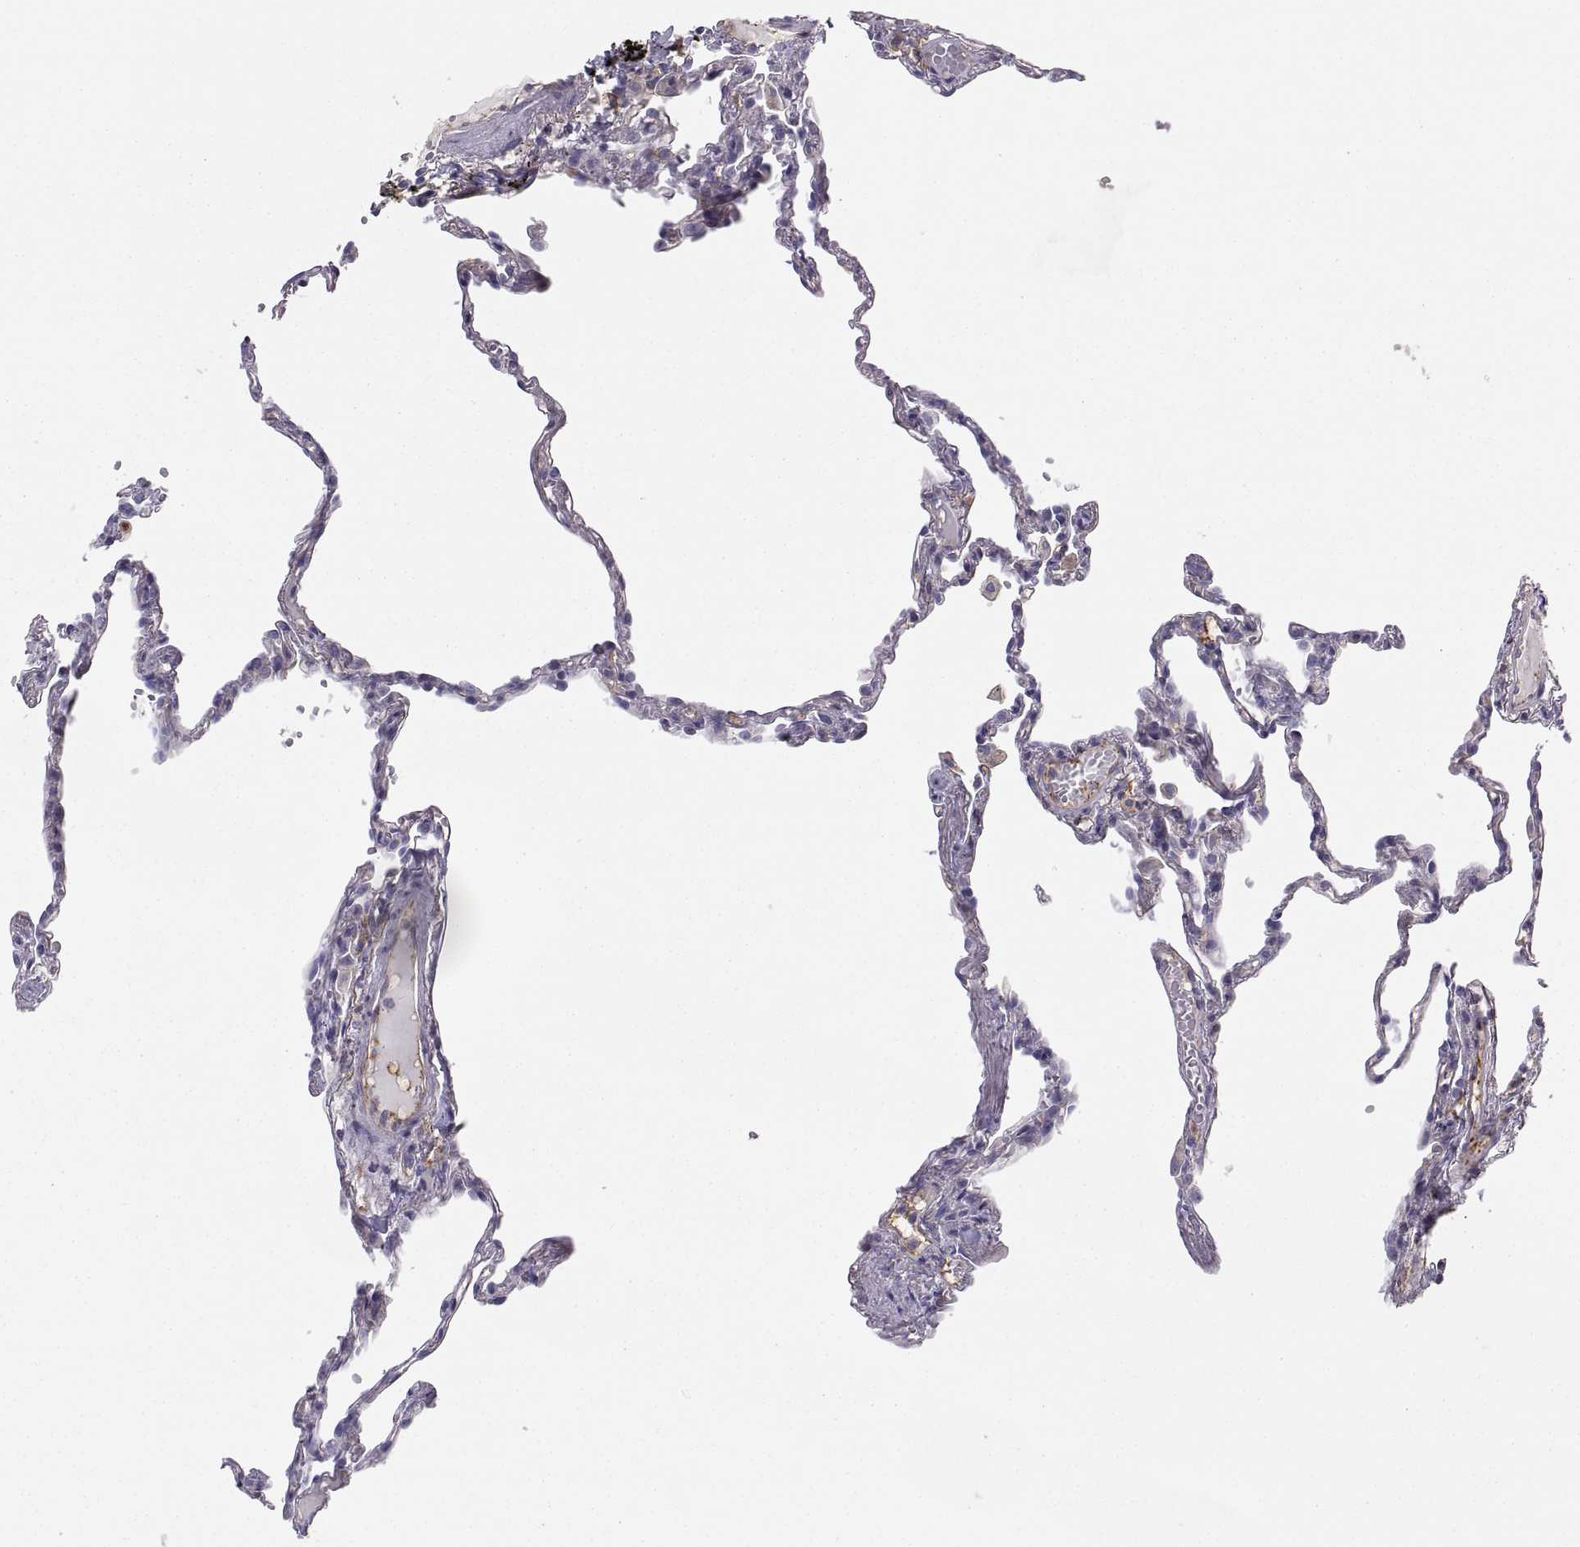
{"staining": {"intensity": "negative", "quantity": "none", "location": "none"}, "tissue": "lung", "cell_type": "Alveolar cells", "image_type": "normal", "snomed": [{"axis": "morphology", "description": "Normal tissue, NOS"}, {"axis": "topography", "description": "Lung"}], "caption": "Protein analysis of benign lung reveals no significant expression in alveolar cells.", "gene": "RALB", "patient": {"sex": "male", "age": 78}}